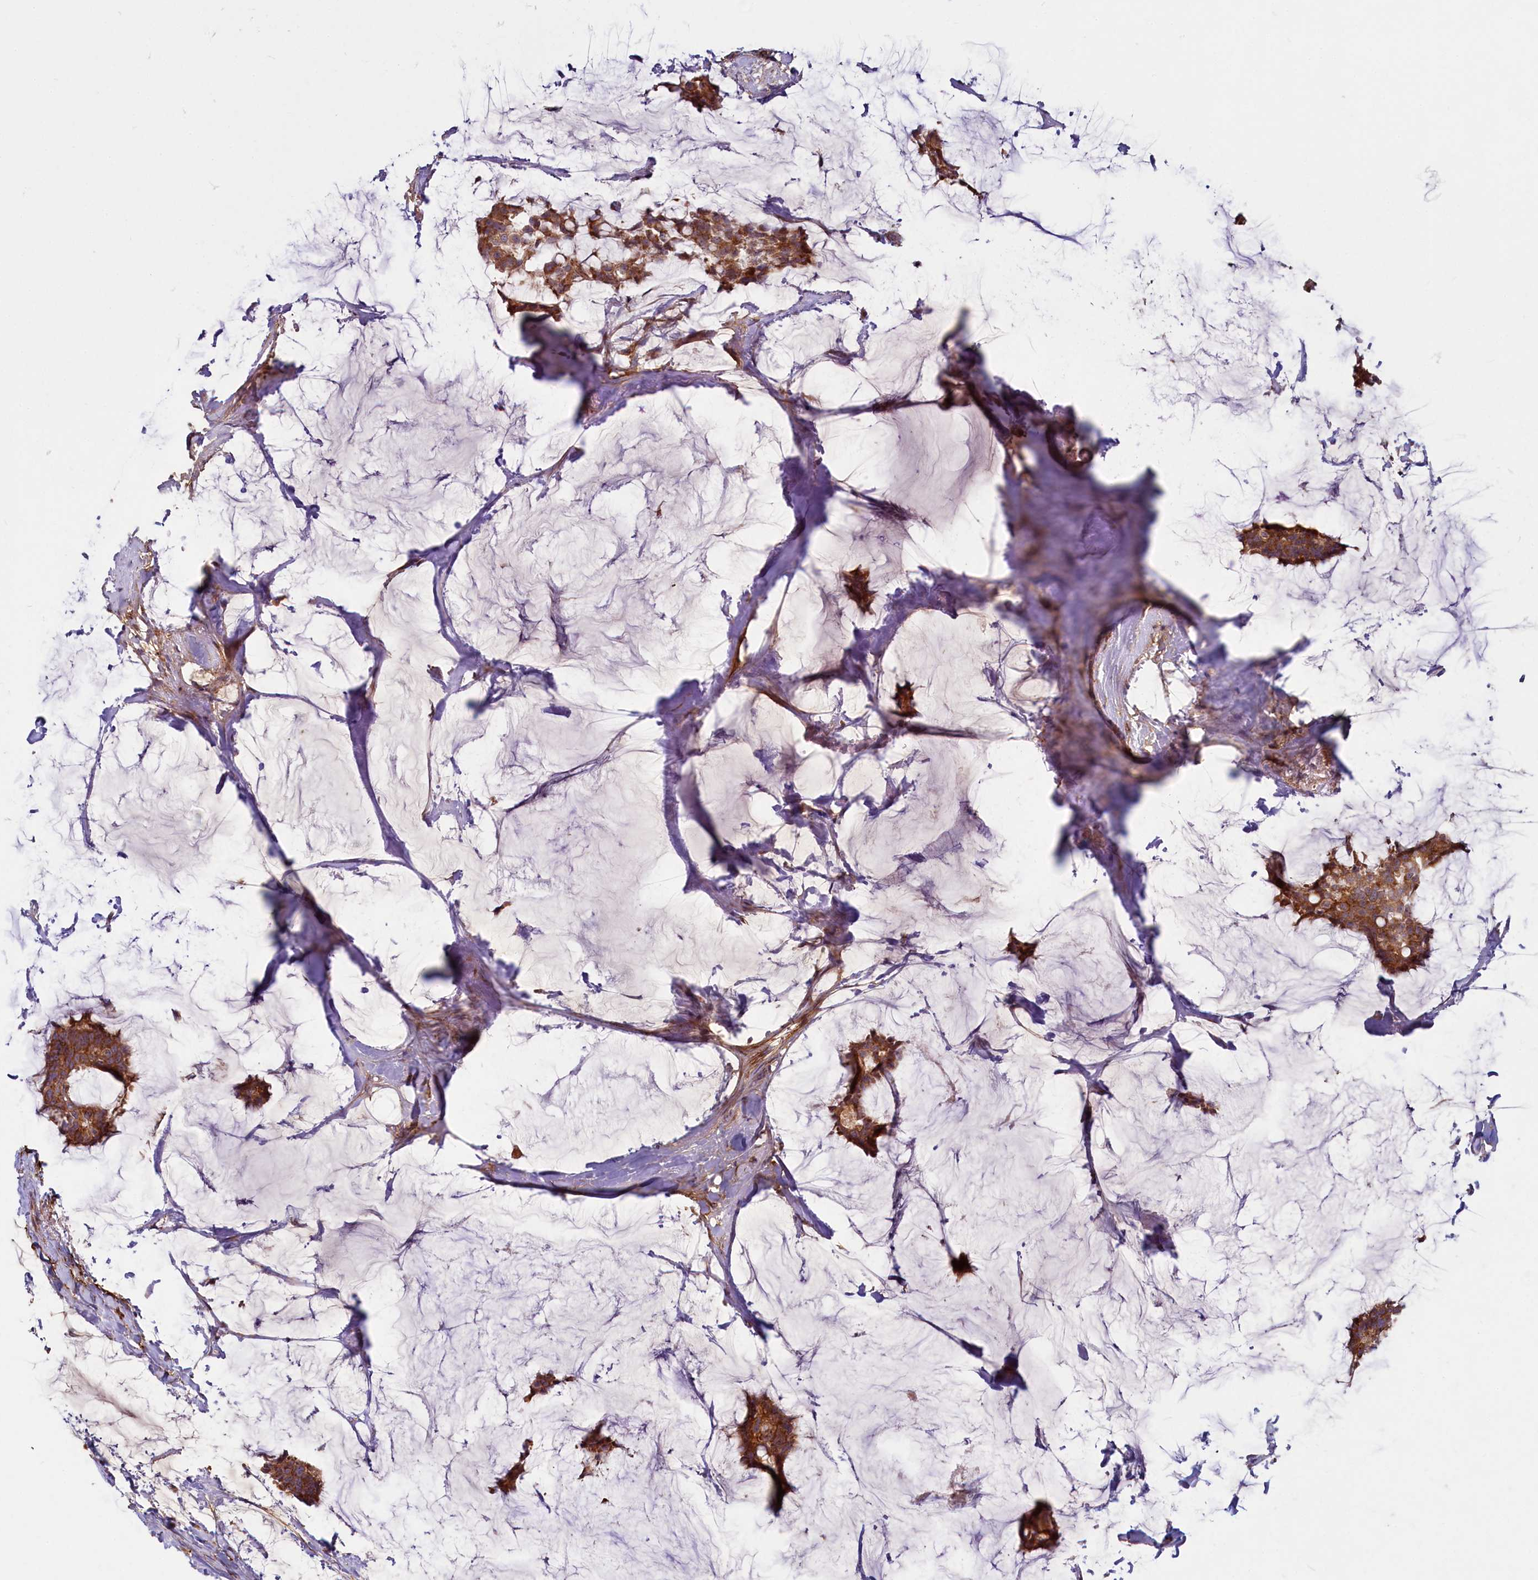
{"staining": {"intensity": "strong", "quantity": ">75%", "location": "cytoplasmic/membranous"}, "tissue": "breast cancer", "cell_type": "Tumor cells", "image_type": "cancer", "snomed": [{"axis": "morphology", "description": "Duct carcinoma"}, {"axis": "topography", "description": "Breast"}], "caption": "This image exhibits IHC staining of human breast cancer (intraductal carcinoma), with high strong cytoplasmic/membranous expression in about >75% of tumor cells.", "gene": "ADCY2", "patient": {"sex": "female", "age": 93}}